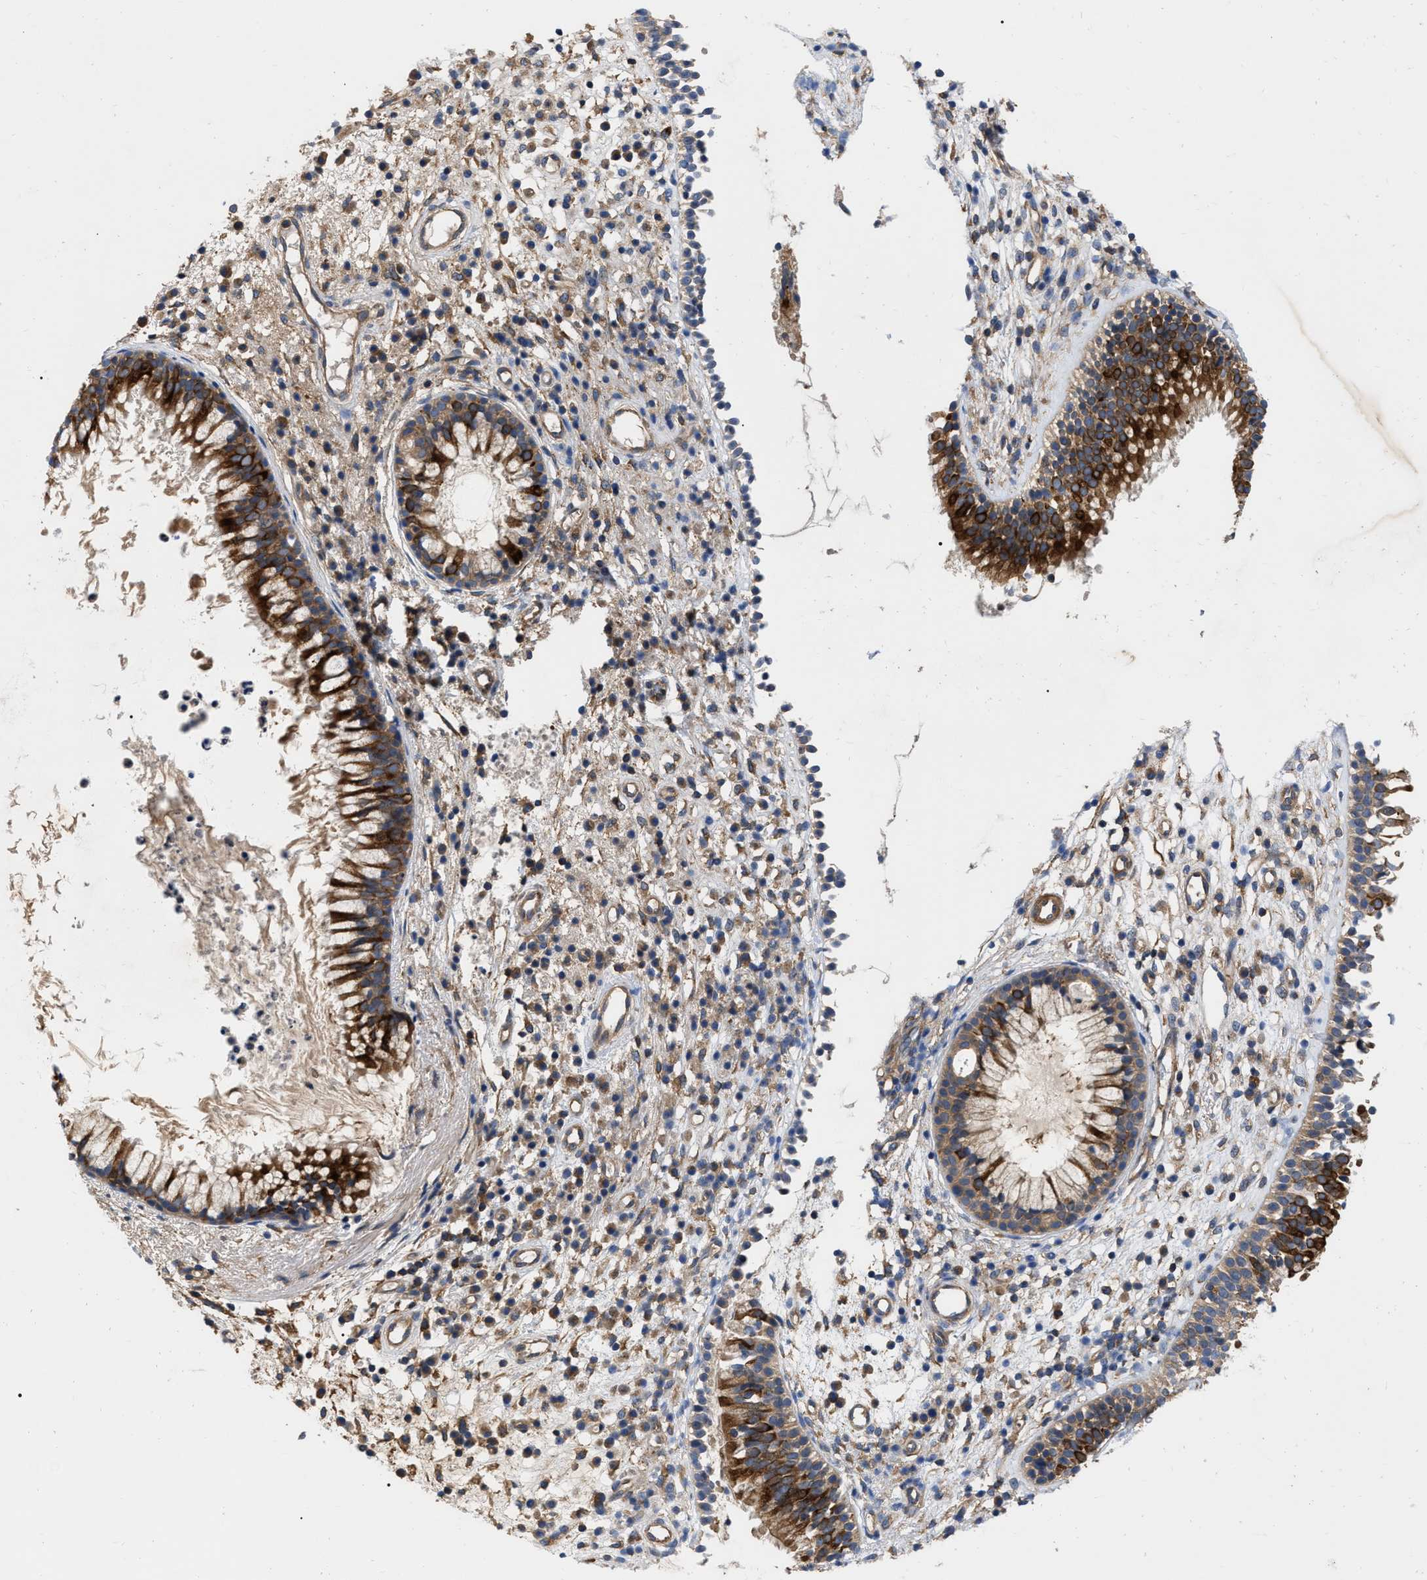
{"staining": {"intensity": "strong", "quantity": ">75%", "location": "cytoplasmic/membranous"}, "tissue": "nasopharynx", "cell_type": "Respiratory epithelial cells", "image_type": "normal", "snomed": [{"axis": "morphology", "description": "Normal tissue, NOS"}, {"axis": "topography", "description": "Nasopharynx"}], "caption": "Immunohistochemical staining of benign nasopharynx exhibits high levels of strong cytoplasmic/membranous staining in approximately >75% of respiratory epithelial cells. The protein of interest is shown in brown color, while the nuclei are stained blue.", "gene": "RABEP1", "patient": {"sex": "male", "age": 21}}